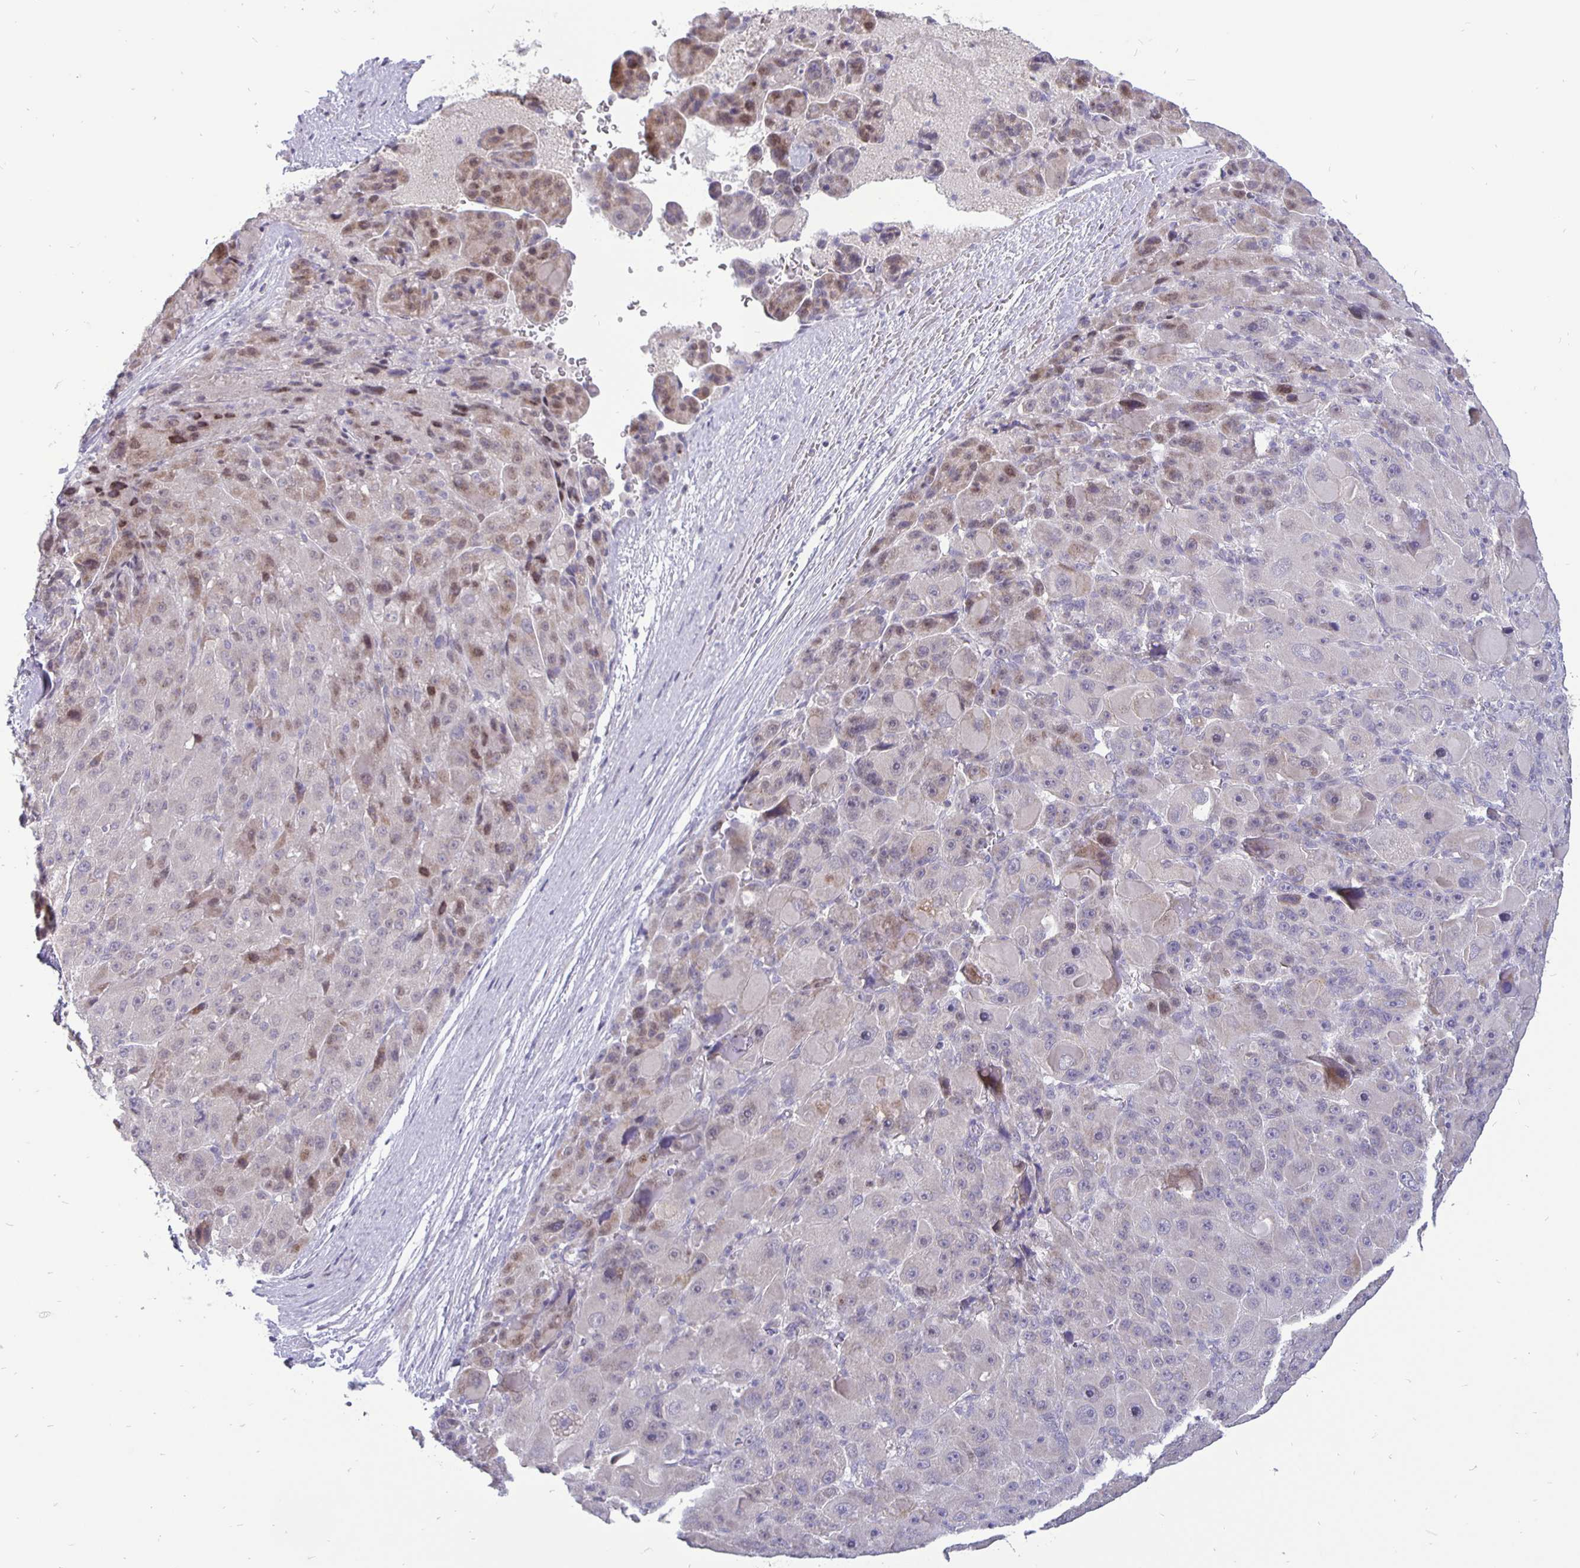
{"staining": {"intensity": "weak", "quantity": "<25%", "location": "nuclear"}, "tissue": "liver cancer", "cell_type": "Tumor cells", "image_type": "cancer", "snomed": [{"axis": "morphology", "description": "Carcinoma, Hepatocellular, NOS"}, {"axis": "topography", "description": "Liver"}], "caption": "IHC image of neoplastic tissue: liver hepatocellular carcinoma stained with DAB exhibits no significant protein expression in tumor cells. The staining is performed using DAB brown chromogen with nuclei counter-stained in using hematoxylin.", "gene": "ERBB2", "patient": {"sex": "male", "age": 76}}